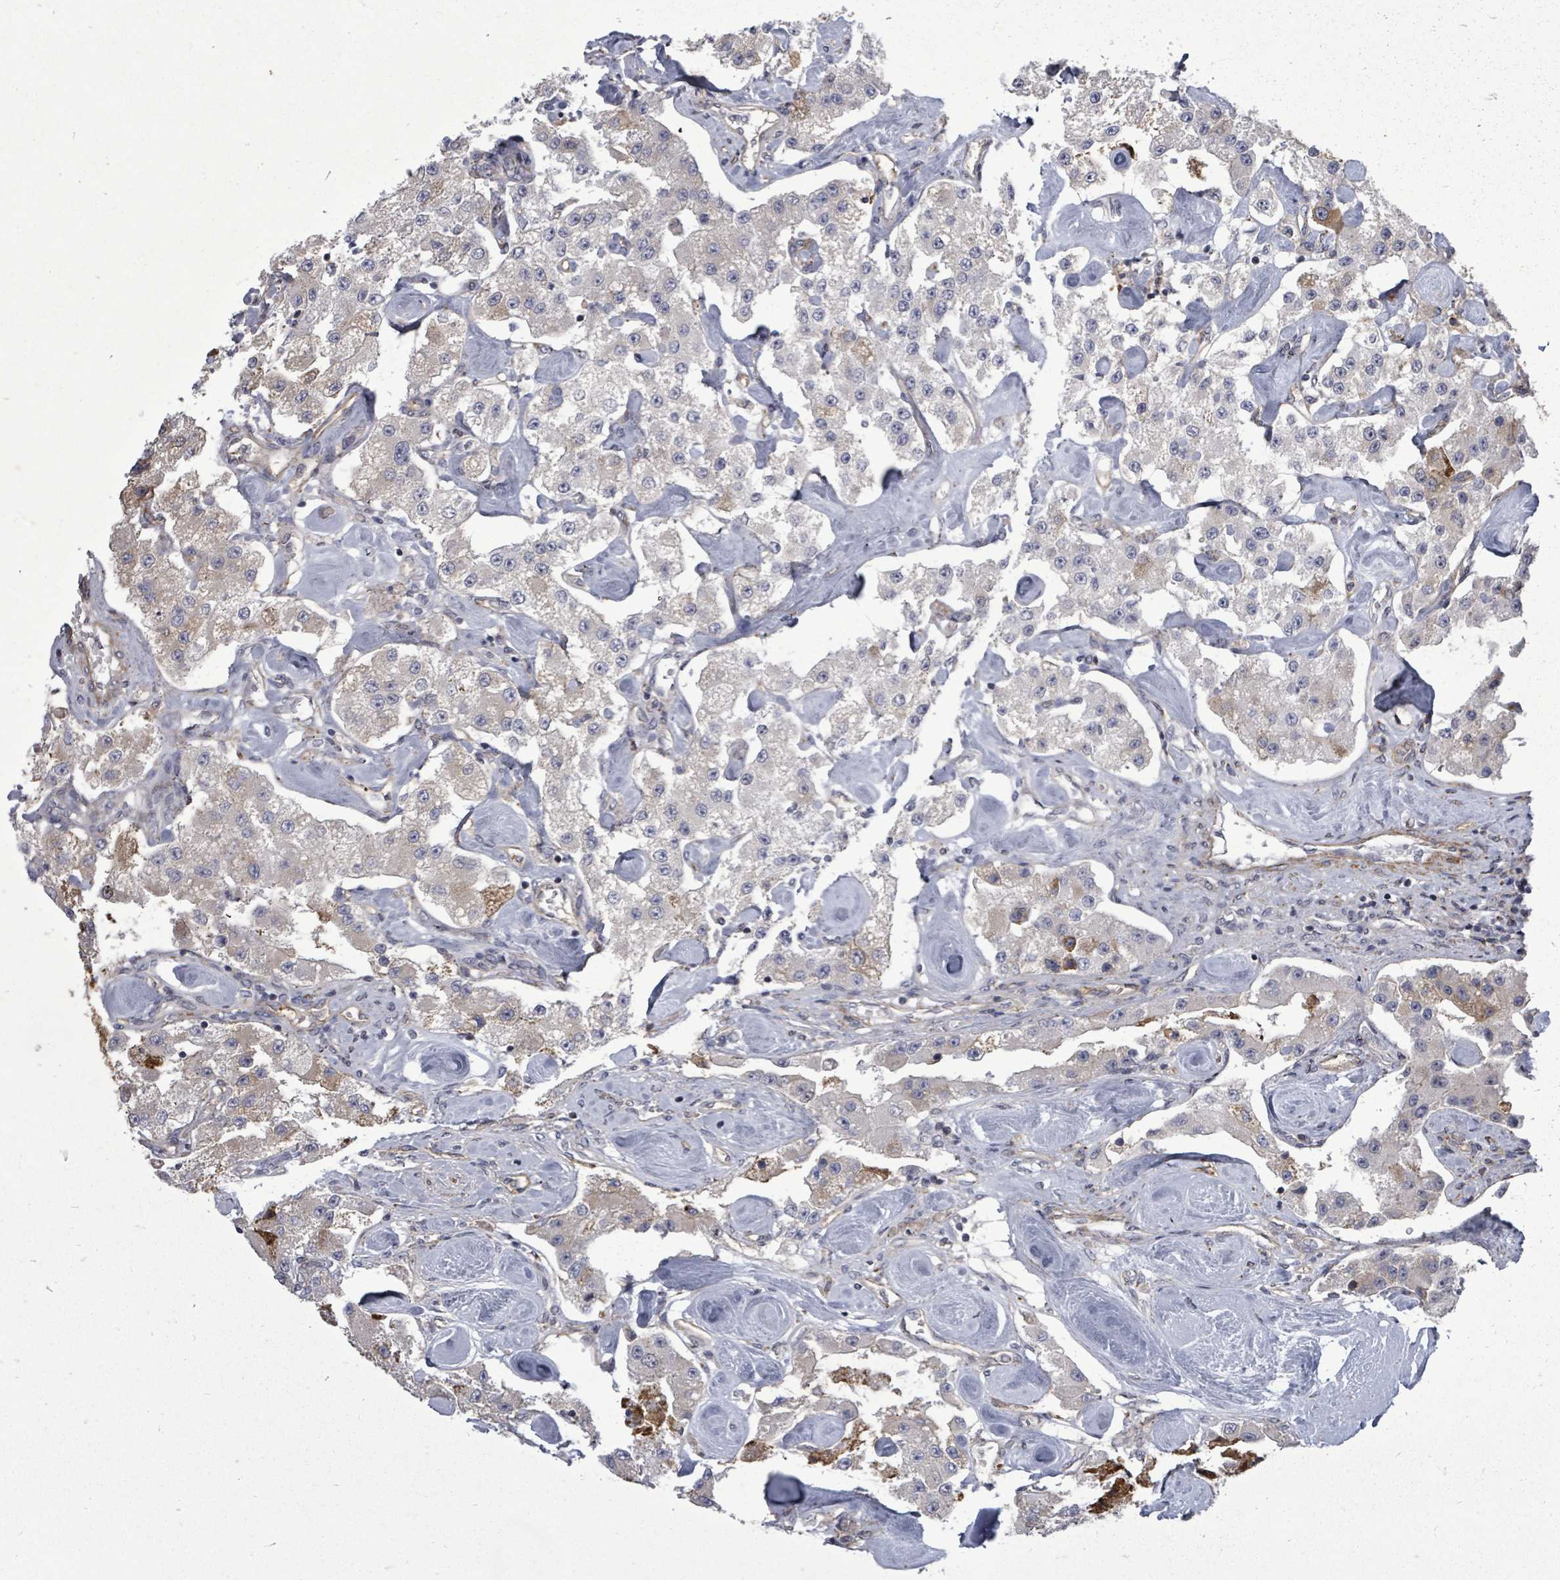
{"staining": {"intensity": "negative", "quantity": "none", "location": "none"}, "tissue": "carcinoid", "cell_type": "Tumor cells", "image_type": "cancer", "snomed": [{"axis": "morphology", "description": "Carcinoid, malignant, NOS"}, {"axis": "topography", "description": "Pancreas"}], "caption": "IHC image of neoplastic tissue: carcinoid stained with DAB (3,3'-diaminobenzidine) exhibits no significant protein staining in tumor cells.", "gene": "PAPSS1", "patient": {"sex": "male", "age": 41}}